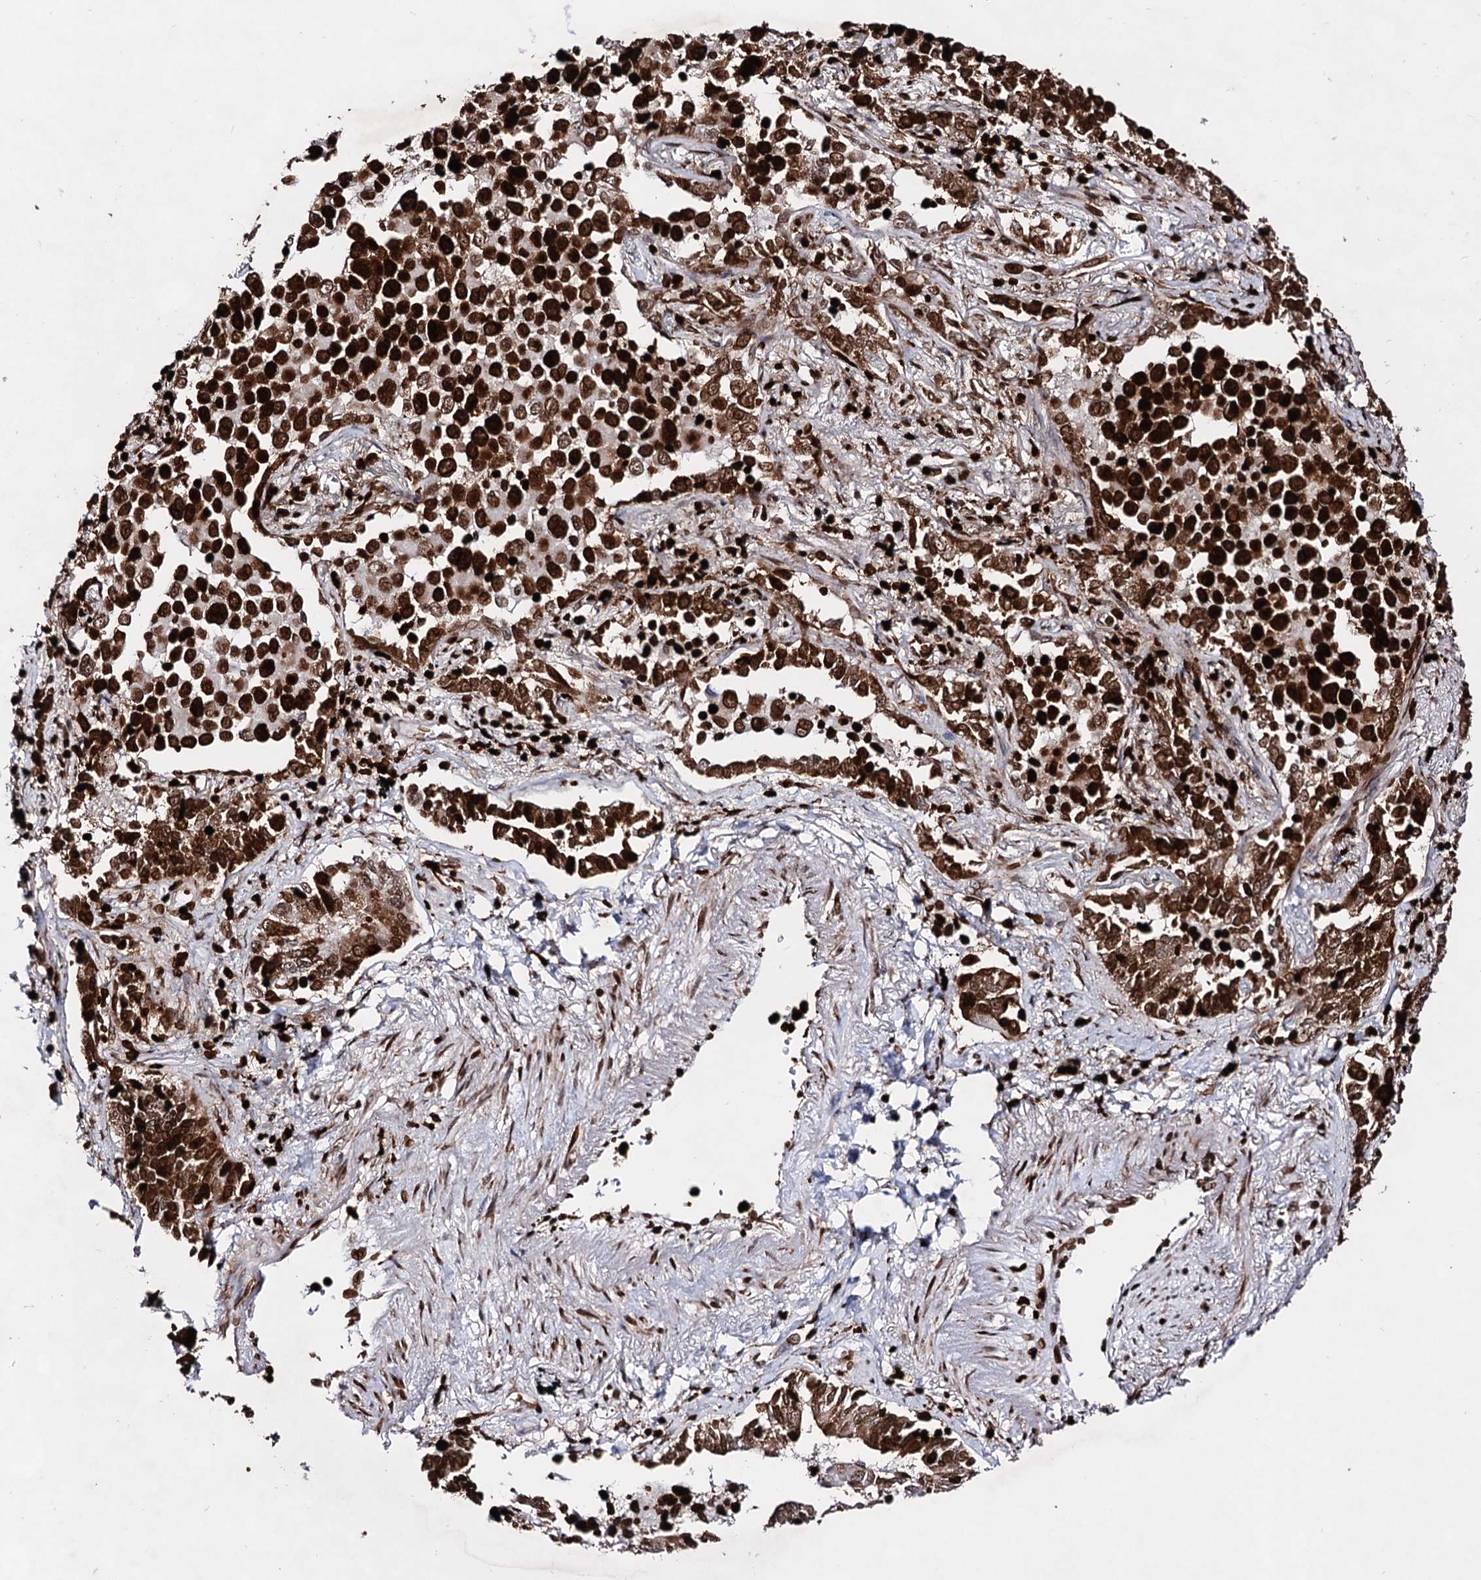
{"staining": {"intensity": "strong", "quantity": ">75%", "location": "nuclear"}, "tissue": "lung cancer", "cell_type": "Tumor cells", "image_type": "cancer", "snomed": [{"axis": "morphology", "description": "Adenocarcinoma, NOS"}, {"axis": "topography", "description": "Lung"}], "caption": "Protein staining by IHC demonstrates strong nuclear staining in about >75% of tumor cells in lung adenocarcinoma.", "gene": "HMGB2", "patient": {"sex": "male", "age": 67}}